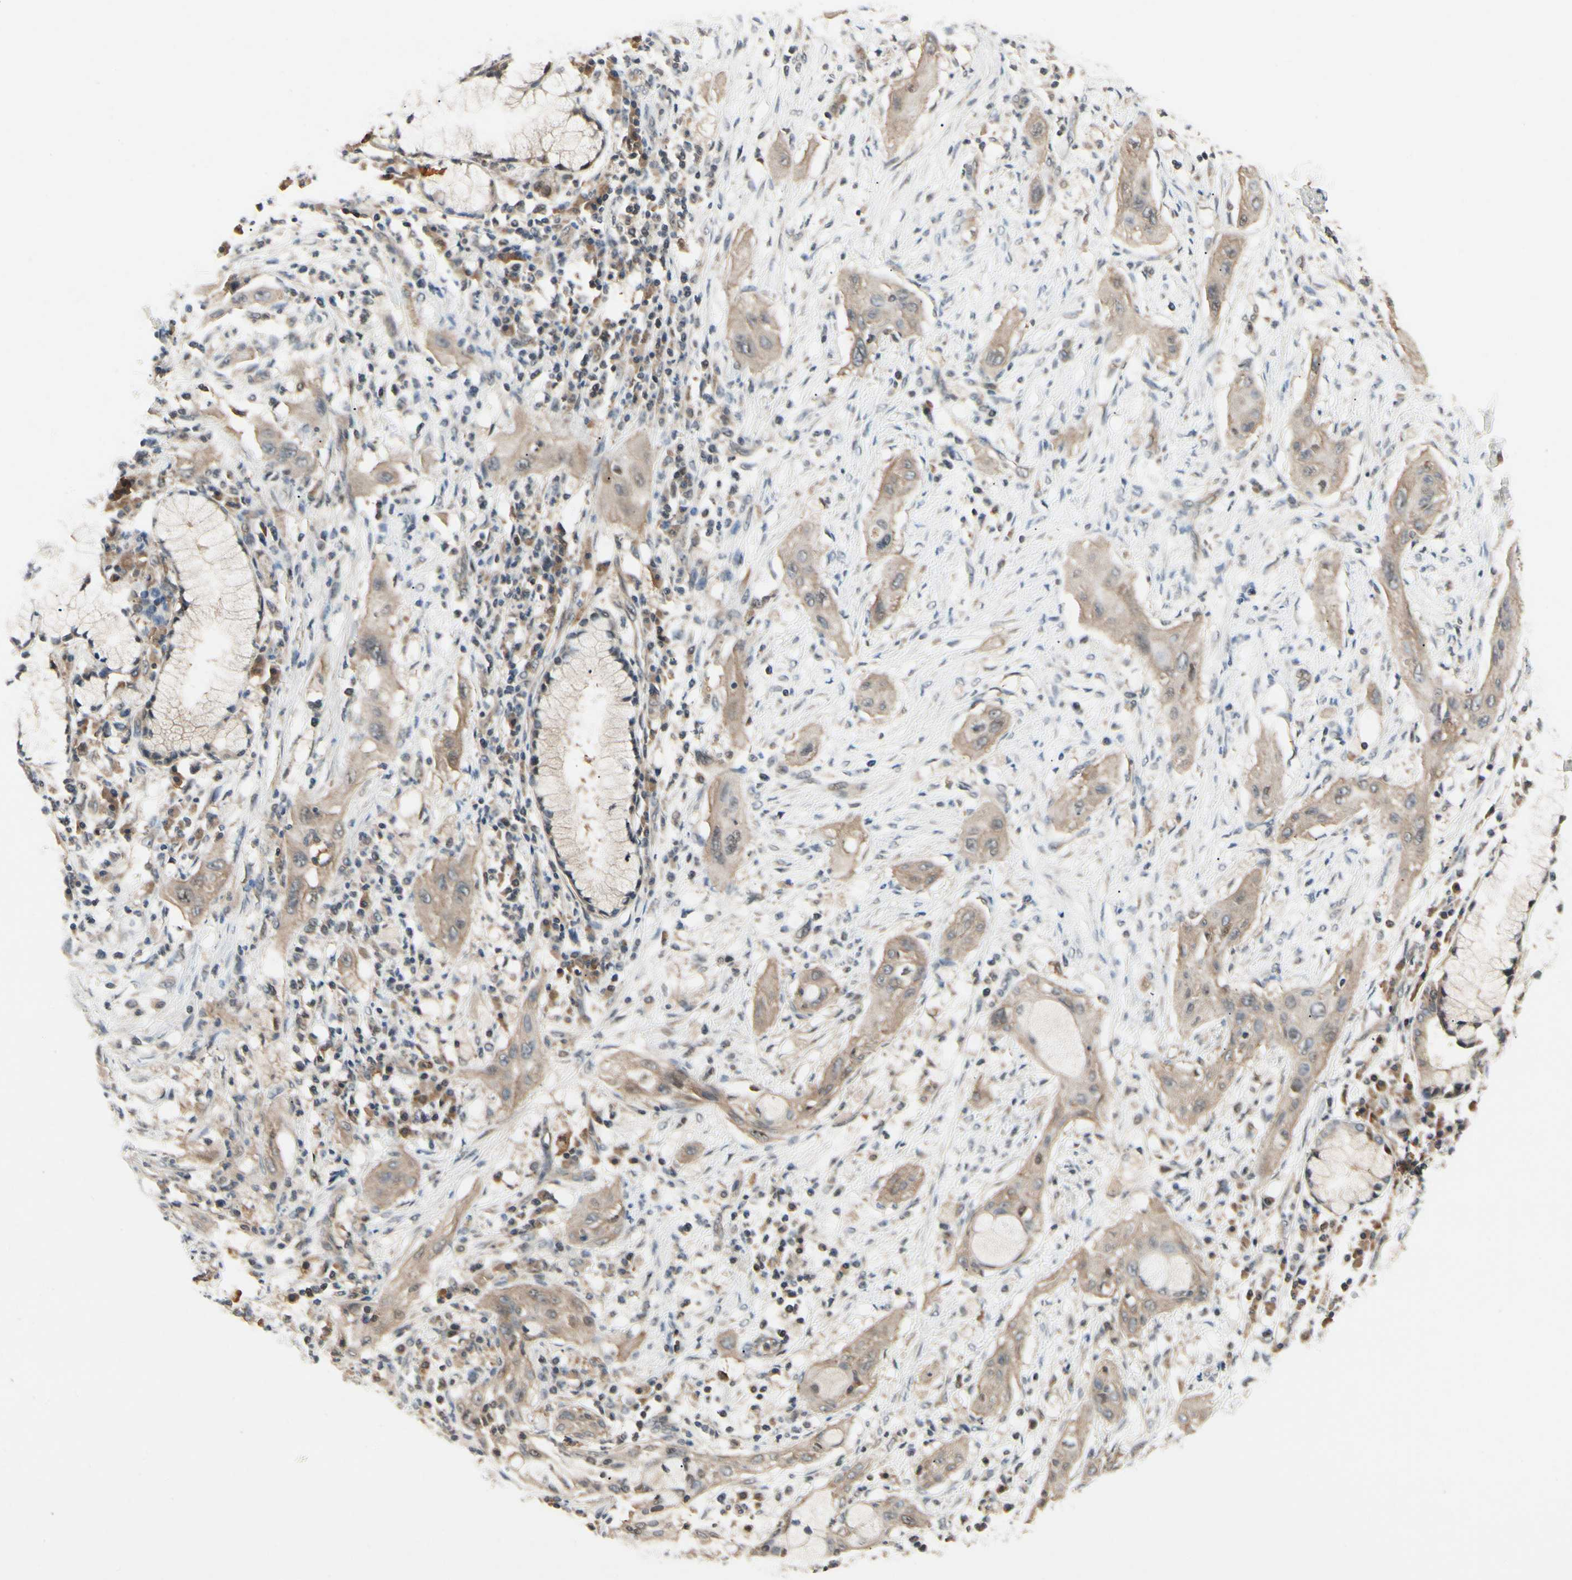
{"staining": {"intensity": "moderate", "quantity": ">75%", "location": "cytoplasmic/membranous"}, "tissue": "lung cancer", "cell_type": "Tumor cells", "image_type": "cancer", "snomed": [{"axis": "morphology", "description": "Squamous cell carcinoma, NOS"}, {"axis": "topography", "description": "Lung"}], "caption": "Lung cancer stained with DAB immunohistochemistry (IHC) displays medium levels of moderate cytoplasmic/membranous expression in approximately >75% of tumor cells. (brown staining indicates protein expression, while blue staining denotes nuclei).", "gene": "RNF14", "patient": {"sex": "female", "age": 47}}